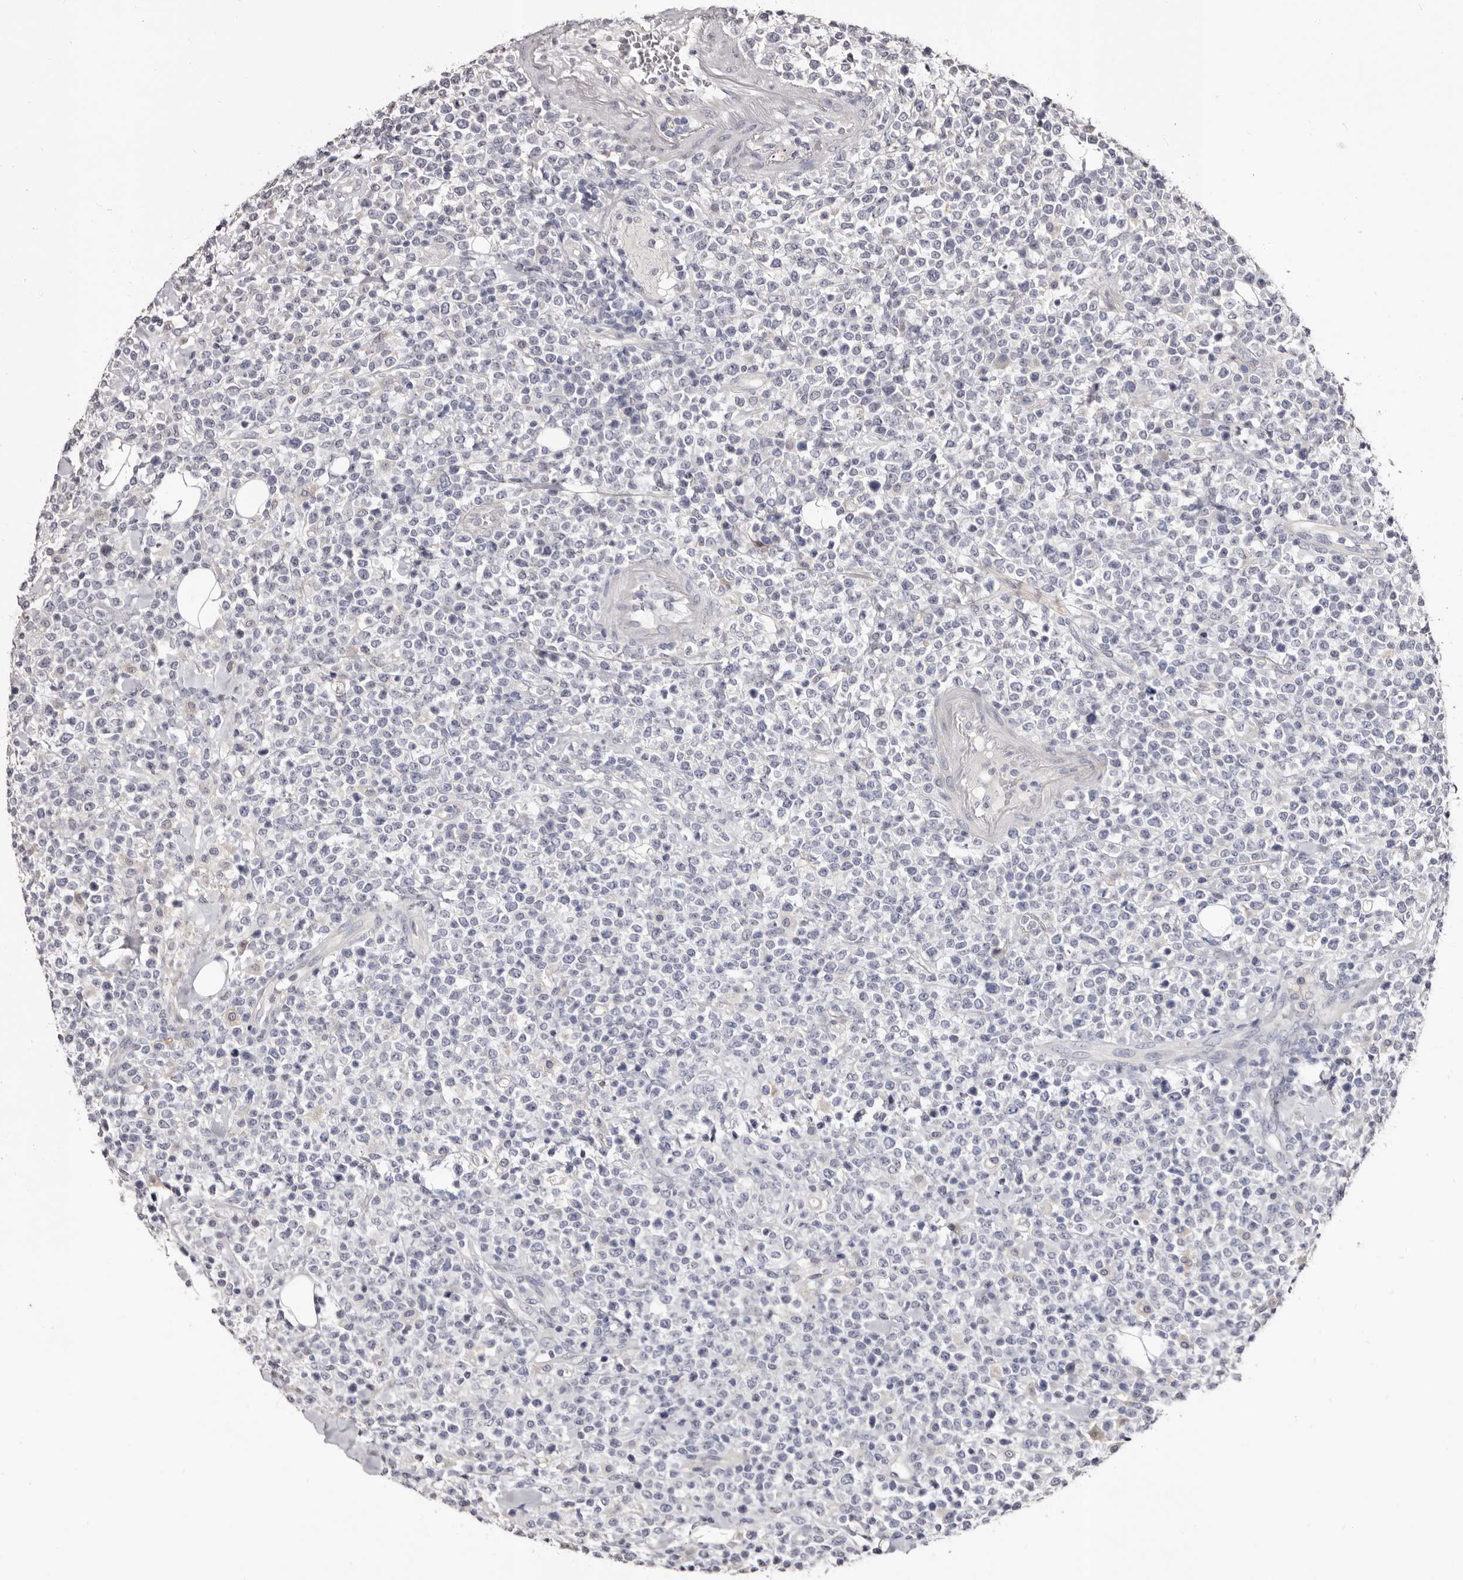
{"staining": {"intensity": "negative", "quantity": "none", "location": "none"}, "tissue": "lymphoma", "cell_type": "Tumor cells", "image_type": "cancer", "snomed": [{"axis": "morphology", "description": "Malignant lymphoma, non-Hodgkin's type, High grade"}, {"axis": "topography", "description": "Colon"}], "caption": "High magnification brightfield microscopy of high-grade malignant lymphoma, non-Hodgkin's type stained with DAB (brown) and counterstained with hematoxylin (blue): tumor cells show no significant staining. (DAB (3,3'-diaminobenzidine) immunohistochemistry with hematoxylin counter stain).", "gene": "PTAFR", "patient": {"sex": "female", "age": 53}}